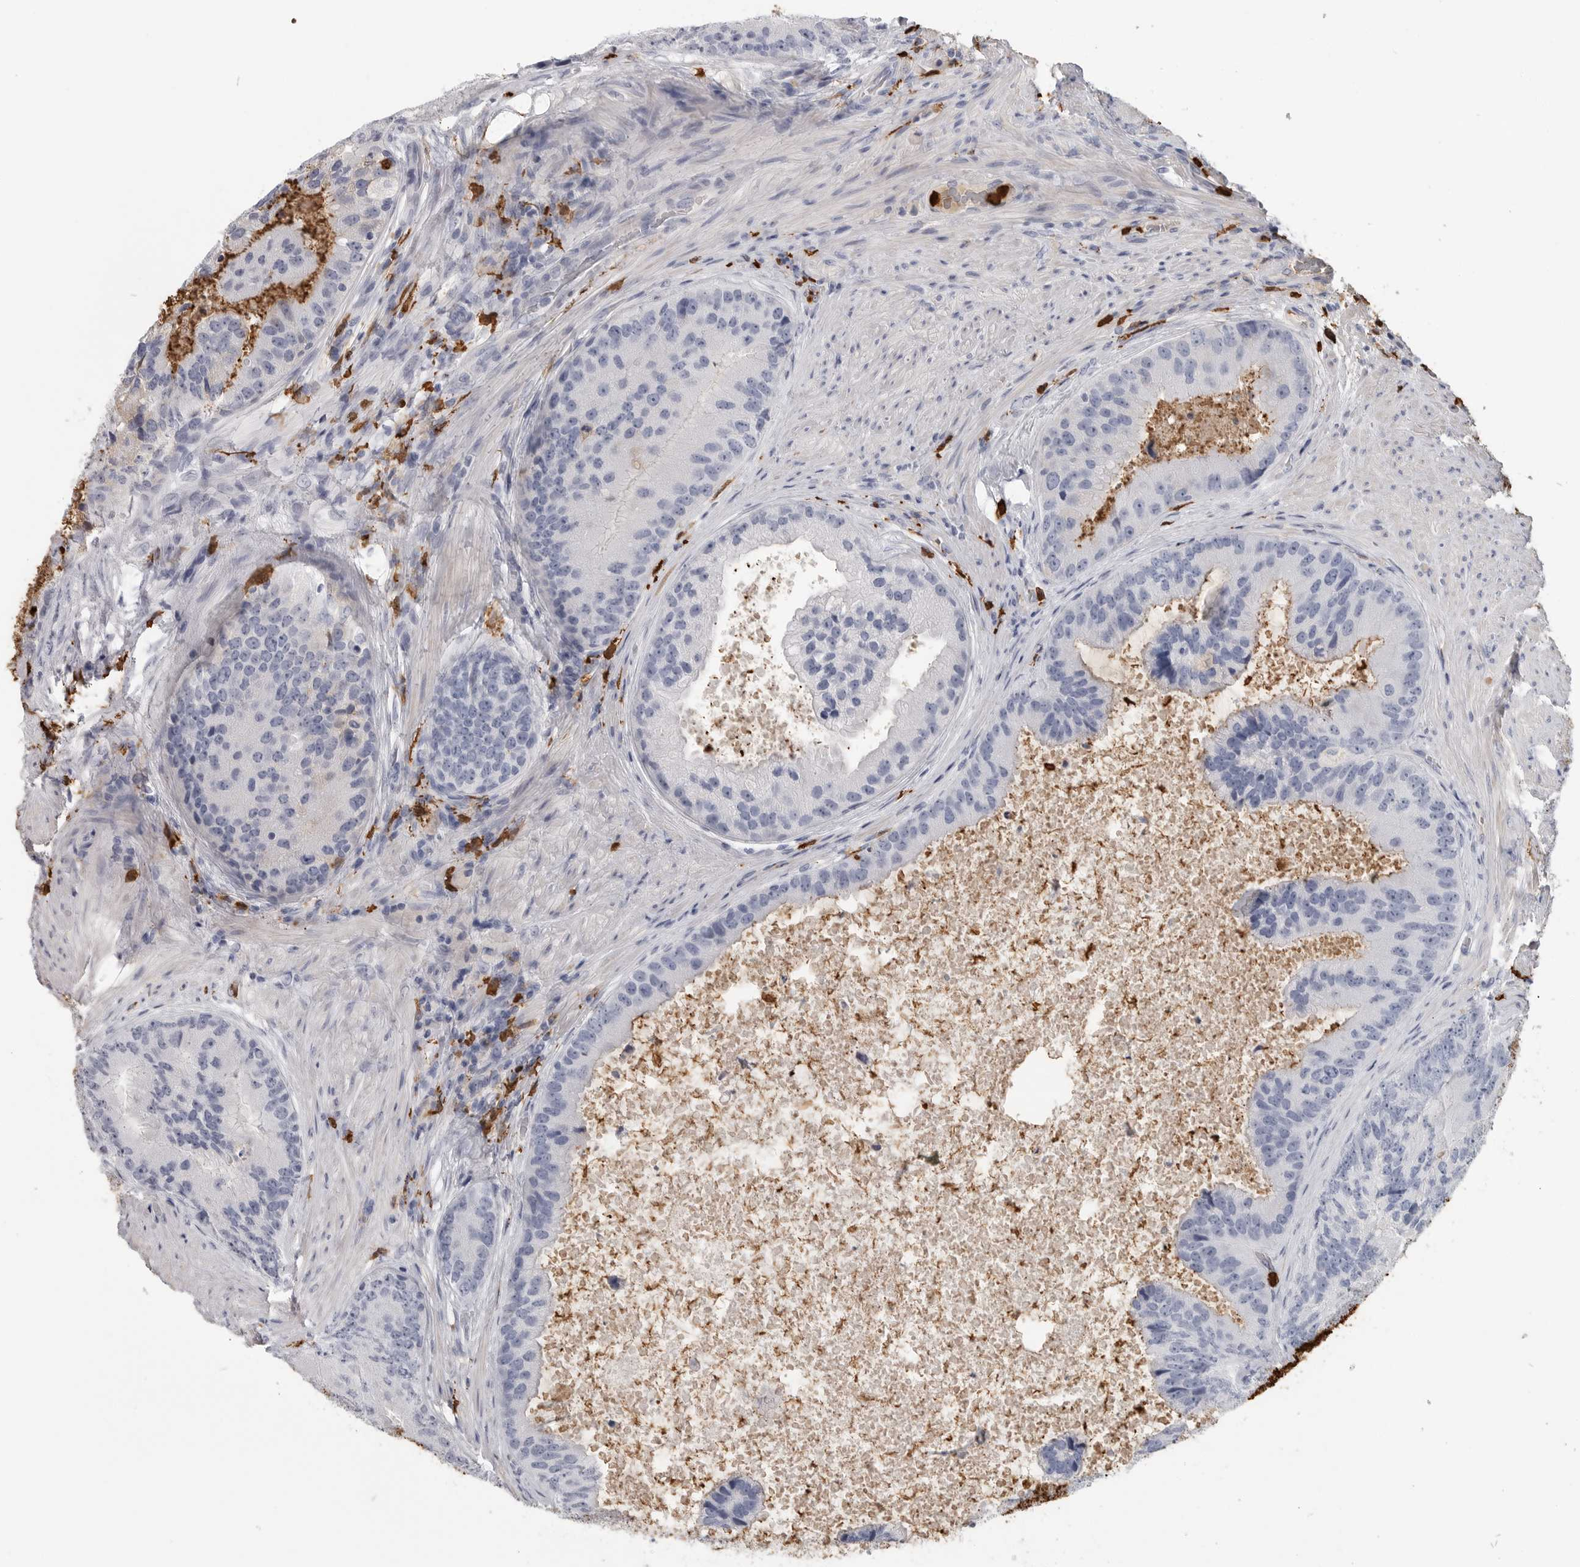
{"staining": {"intensity": "negative", "quantity": "none", "location": "none"}, "tissue": "prostate cancer", "cell_type": "Tumor cells", "image_type": "cancer", "snomed": [{"axis": "morphology", "description": "Adenocarcinoma, High grade"}, {"axis": "topography", "description": "Prostate"}], "caption": "This is an immunohistochemistry (IHC) histopathology image of adenocarcinoma (high-grade) (prostate). There is no expression in tumor cells.", "gene": "CYB561D1", "patient": {"sex": "male", "age": 70}}